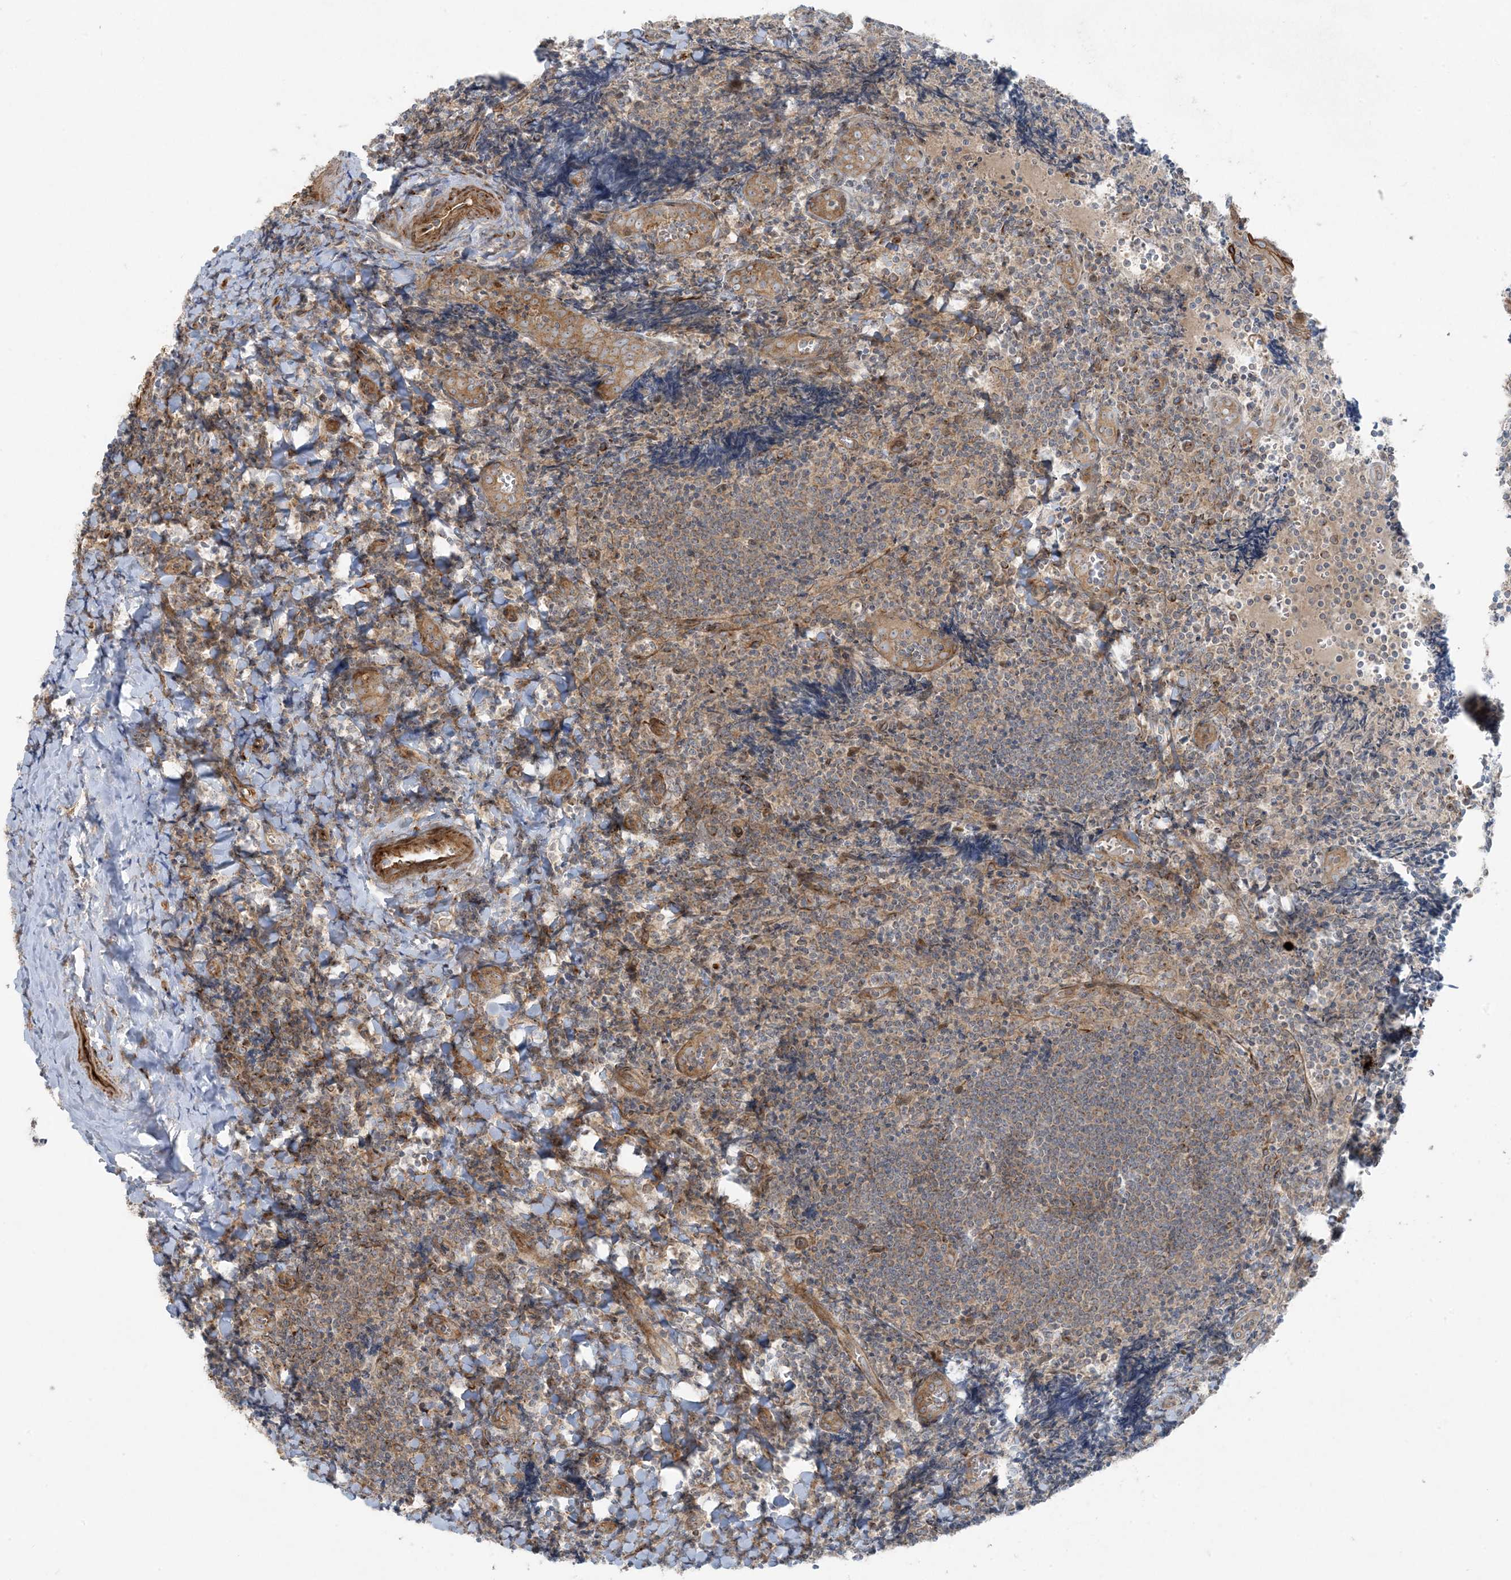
{"staining": {"intensity": "moderate", "quantity": ">75%", "location": "cytoplasmic/membranous"}, "tissue": "tonsil", "cell_type": "Germinal center cells", "image_type": "normal", "snomed": [{"axis": "morphology", "description": "Normal tissue, NOS"}, {"axis": "topography", "description": "Tonsil"}], "caption": "IHC (DAB (3,3'-diaminobenzidine)) staining of normal human tonsil shows moderate cytoplasmic/membranous protein staining in about >75% of germinal center cells.", "gene": "PIK3R4", "patient": {"sex": "male", "age": 27}}